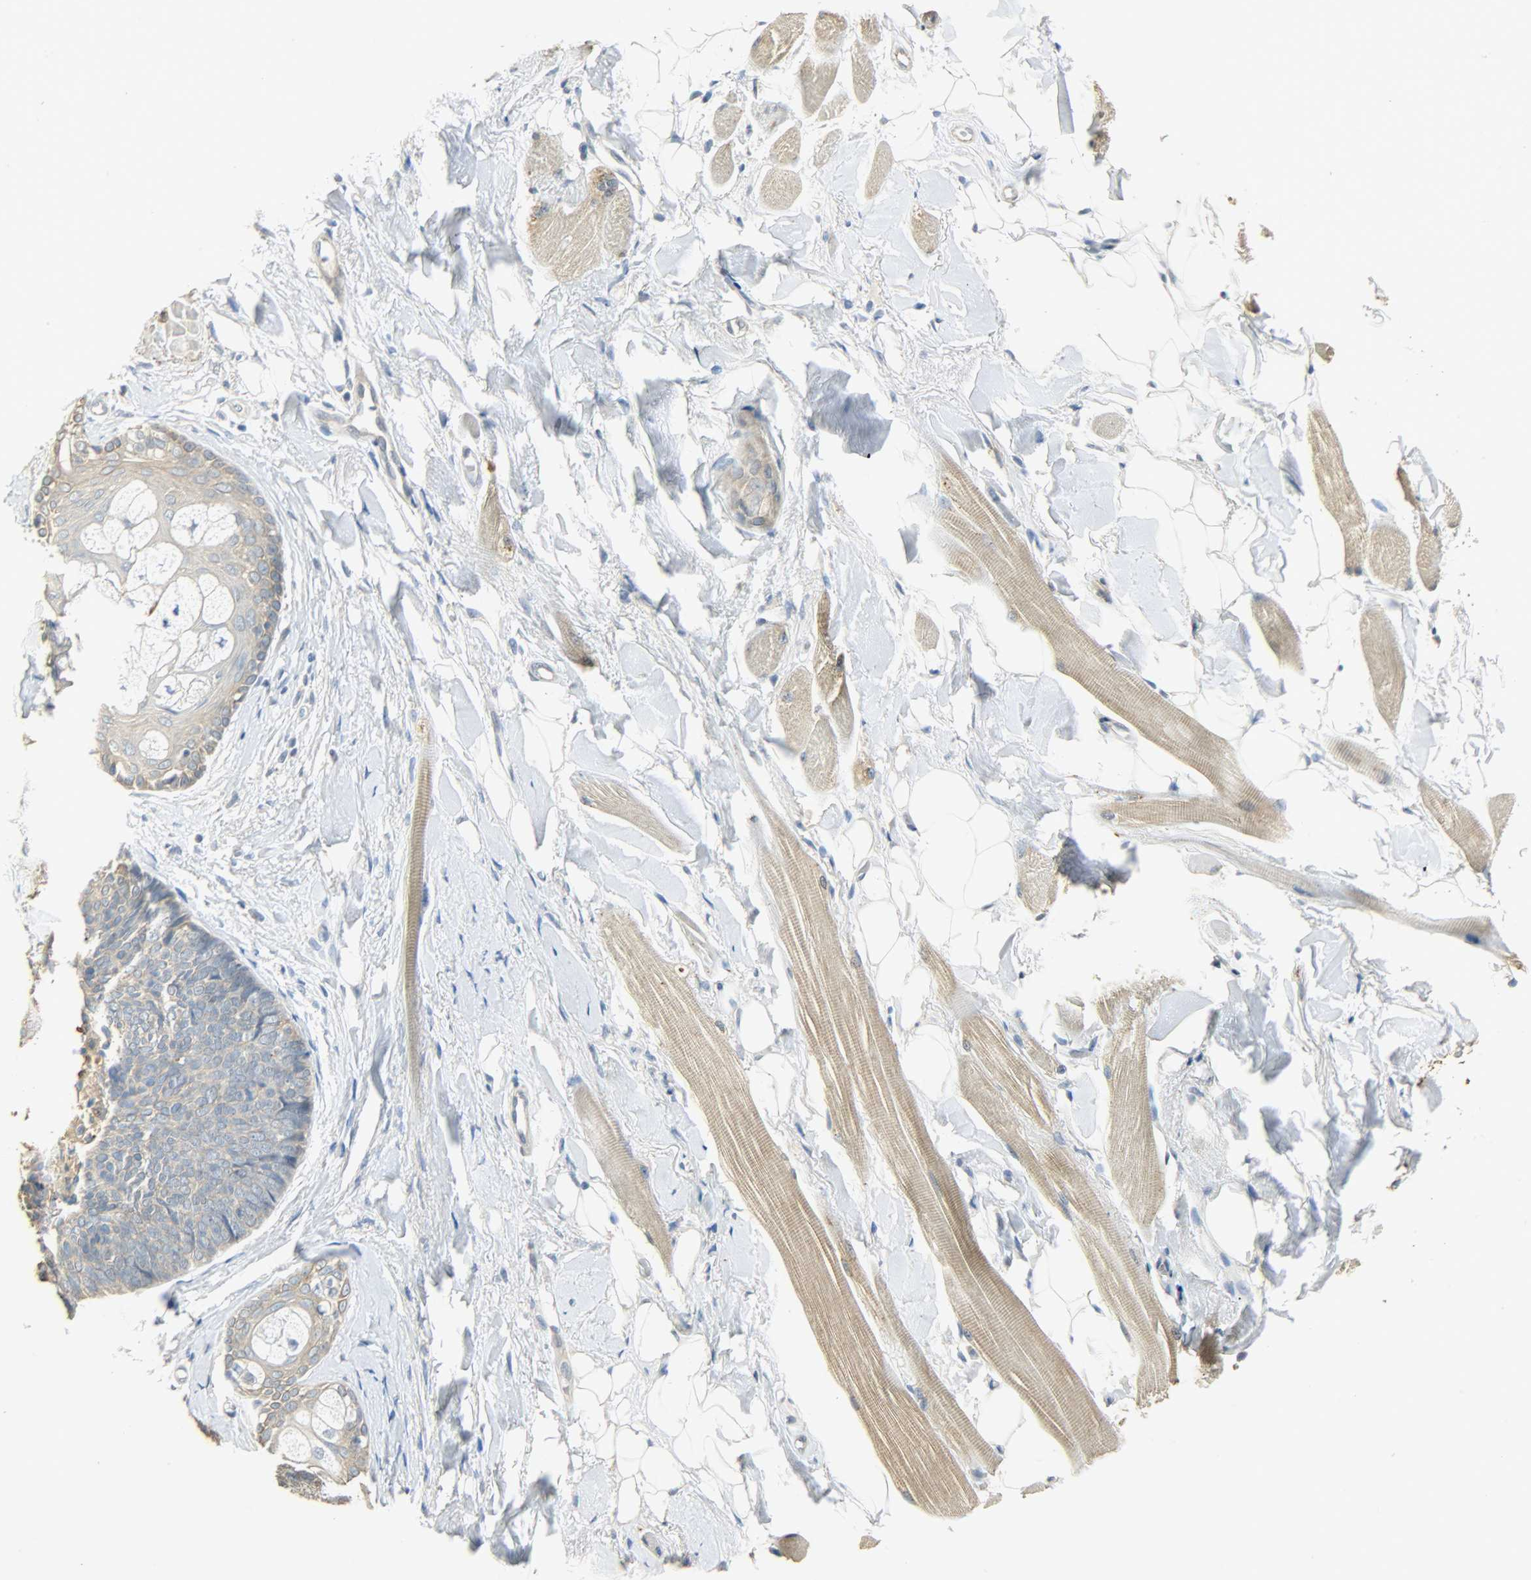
{"staining": {"intensity": "weak", "quantity": "25%-75%", "location": "cytoplasmic/membranous"}, "tissue": "skin cancer", "cell_type": "Tumor cells", "image_type": "cancer", "snomed": [{"axis": "morphology", "description": "Normal tissue, NOS"}, {"axis": "morphology", "description": "Basal cell carcinoma"}, {"axis": "topography", "description": "Skin"}], "caption": "Immunohistochemistry photomicrograph of human skin cancer stained for a protein (brown), which displays low levels of weak cytoplasmic/membranous staining in about 25%-75% of tumor cells.", "gene": "USP13", "patient": {"sex": "female", "age": 69}}